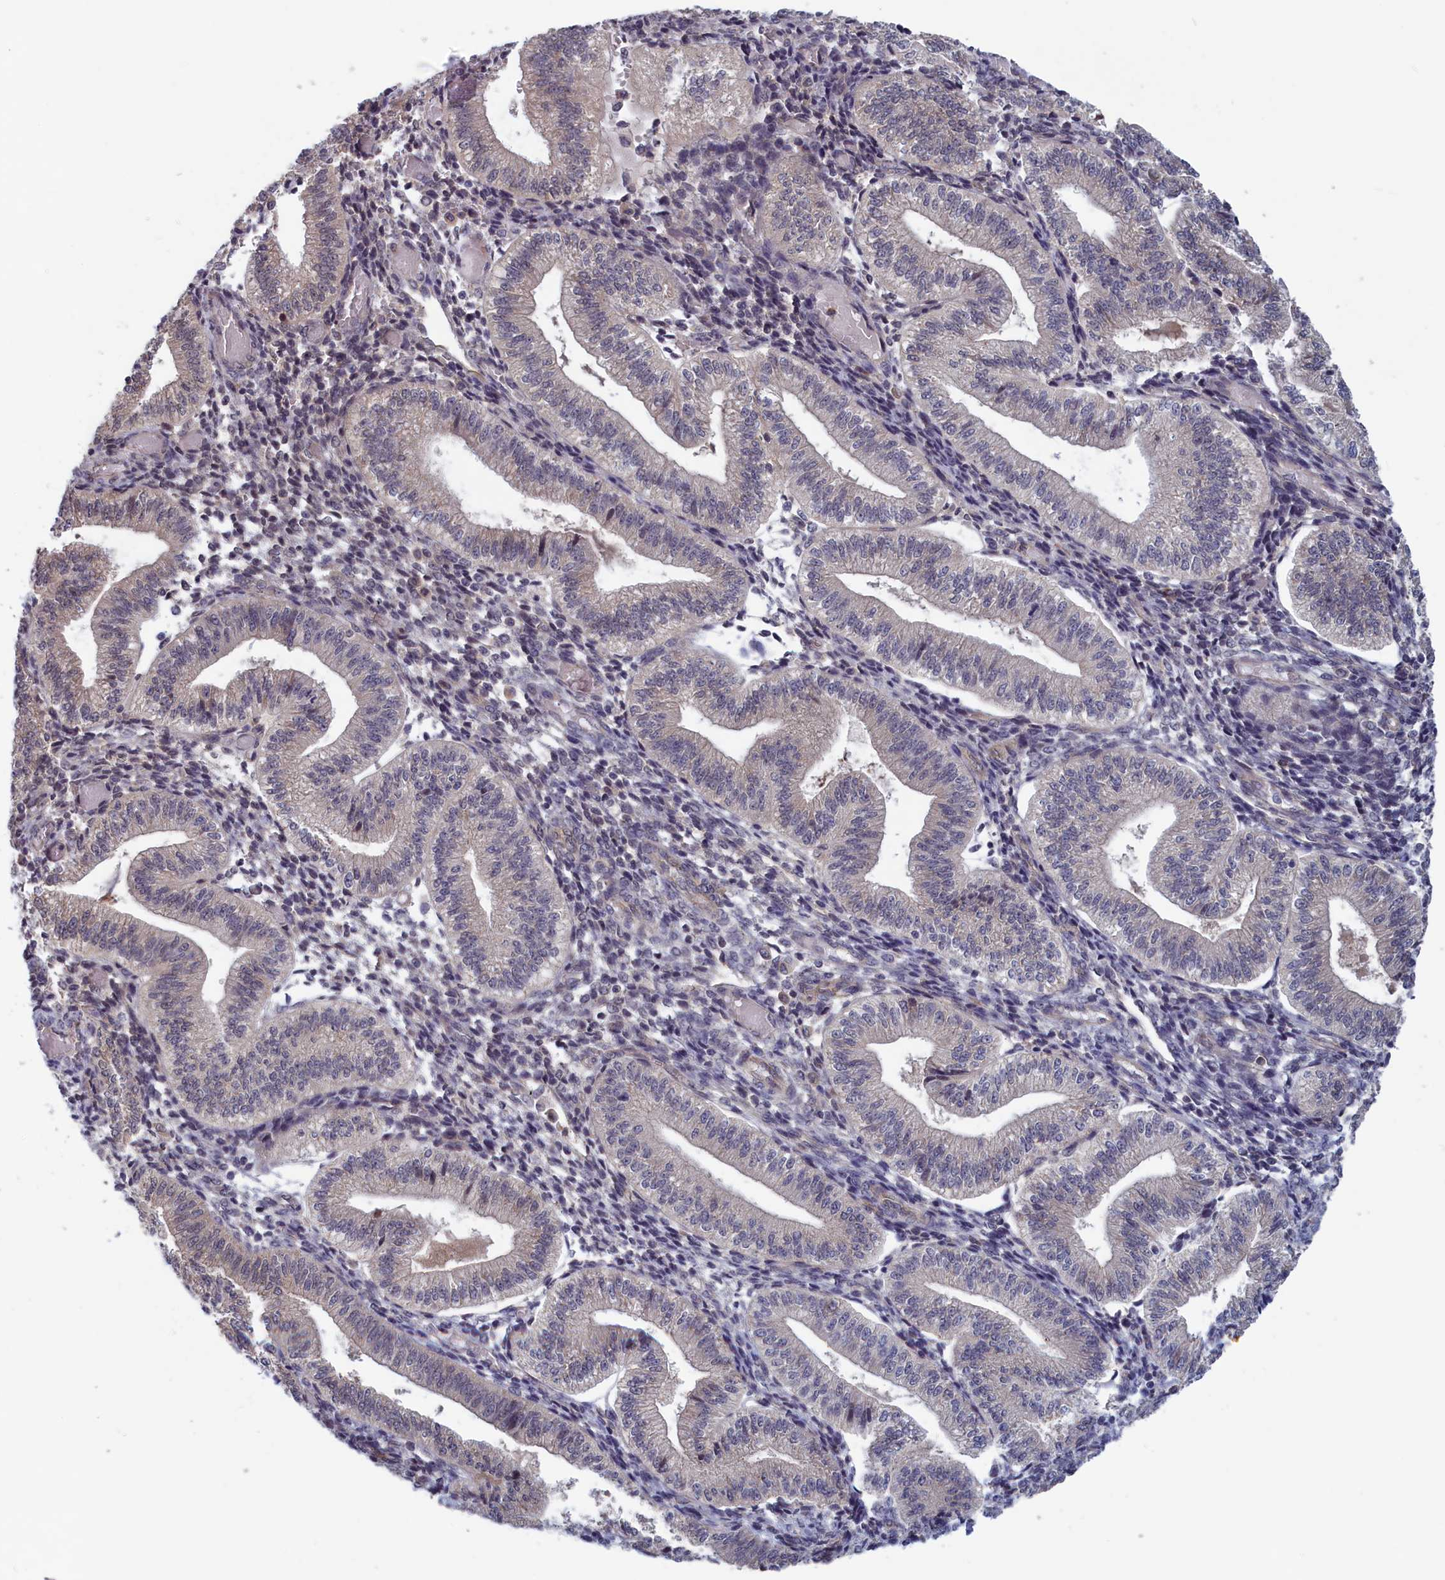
{"staining": {"intensity": "negative", "quantity": "none", "location": "none"}, "tissue": "endometrium", "cell_type": "Cells in endometrial stroma", "image_type": "normal", "snomed": [{"axis": "morphology", "description": "Normal tissue, NOS"}, {"axis": "topography", "description": "Endometrium"}], "caption": "Endometrium was stained to show a protein in brown. There is no significant positivity in cells in endometrial stroma. (Brightfield microscopy of DAB (3,3'-diaminobenzidine) immunohistochemistry at high magnification).", "gene": "PLP2", "patient": {"sex": "female", "age": 34}}